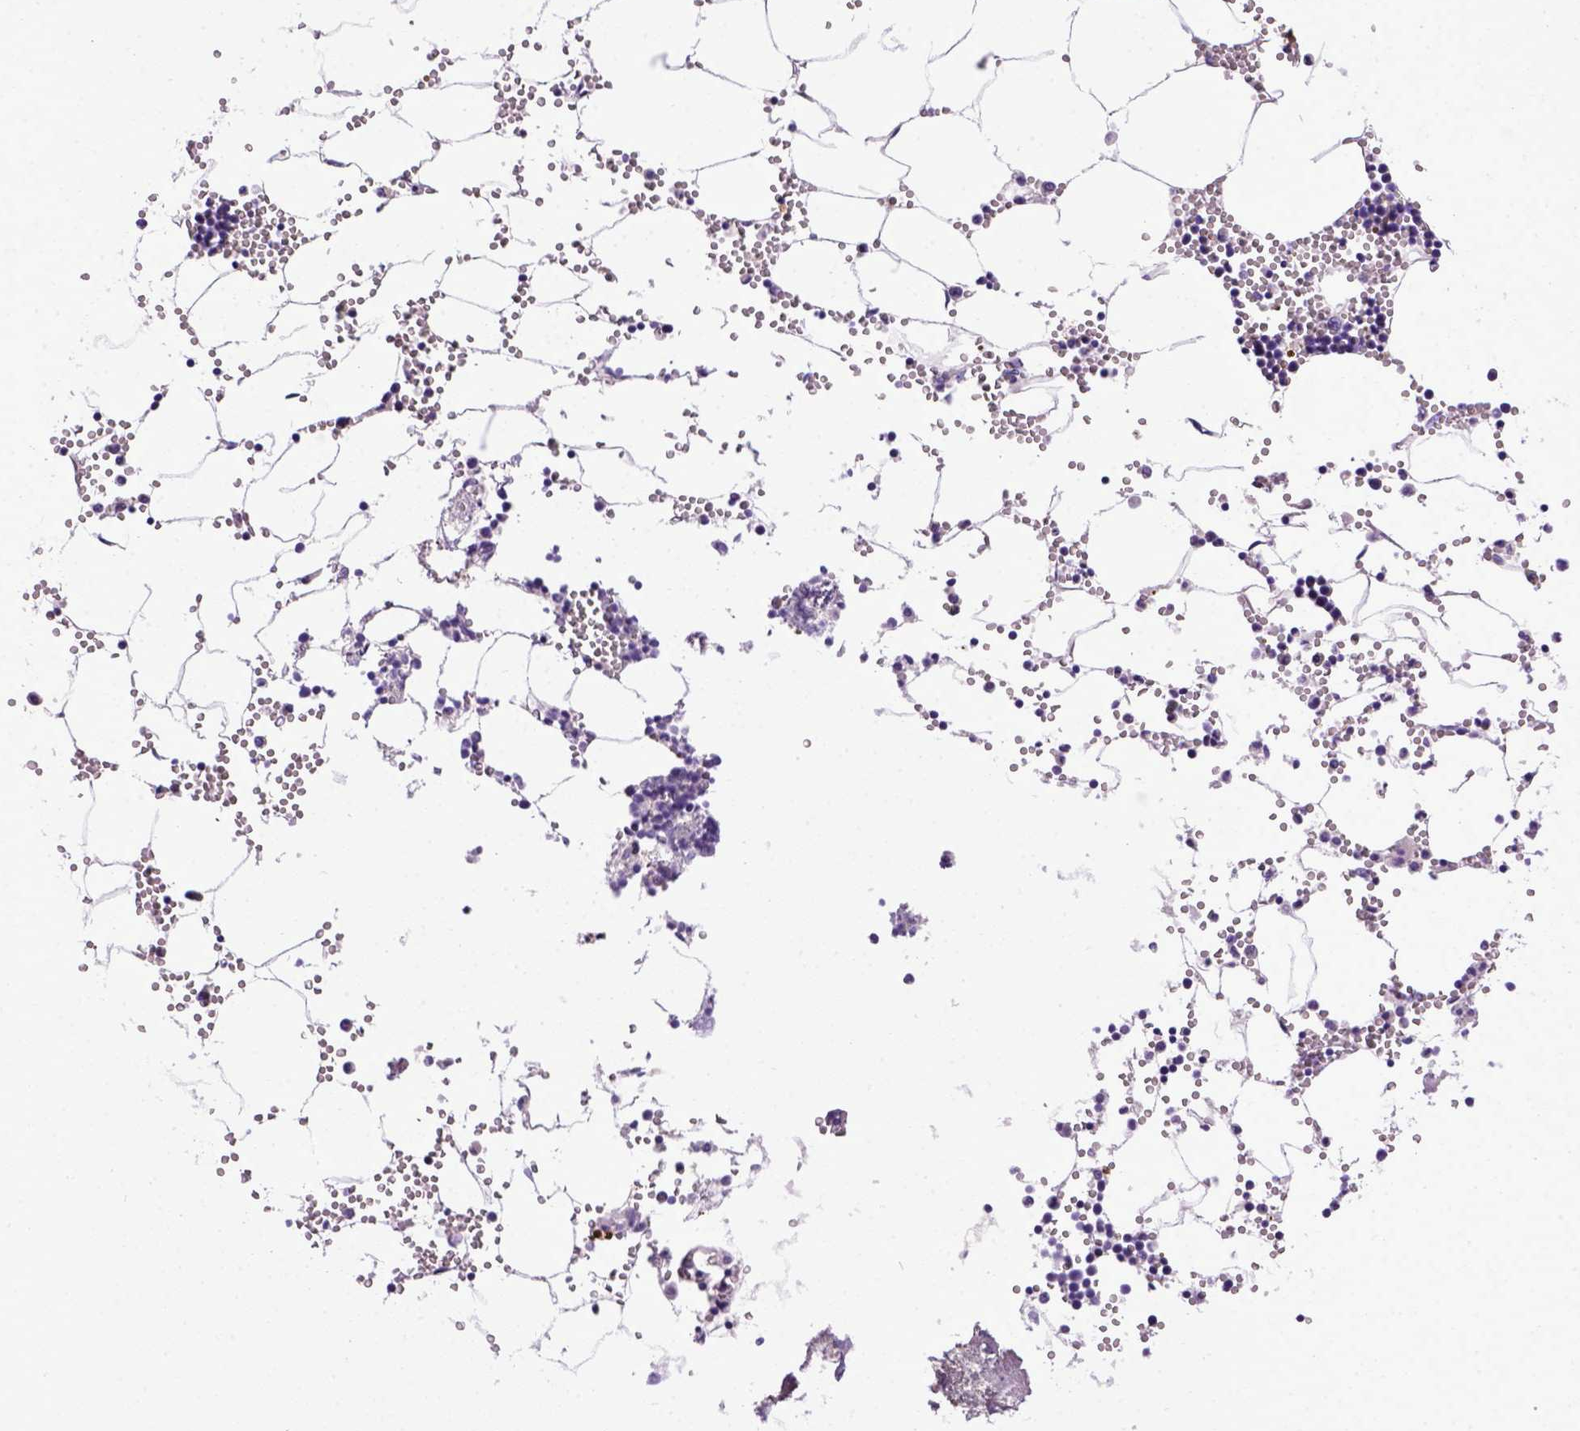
{"staining": {"intensity": "negative", "quantity": "none", "location": "none"}, "tissue": "bone marrow", "cell_type": "Hematopoietic cells", "image_type": "normal", "snomed": [{"axis": "morphology", "description": "Normal tissue, NOS"}, {"axis": "topography", "description": "Bone marrow"}], "caption": "Immunohistochemistry histopathology image of normal bone marrow: bone marrow stained with DAB exhibits no significant protein expression in hematopoietic cells.", "gene": "CDH1", "patient": {"sex": "male", "age": 54}}